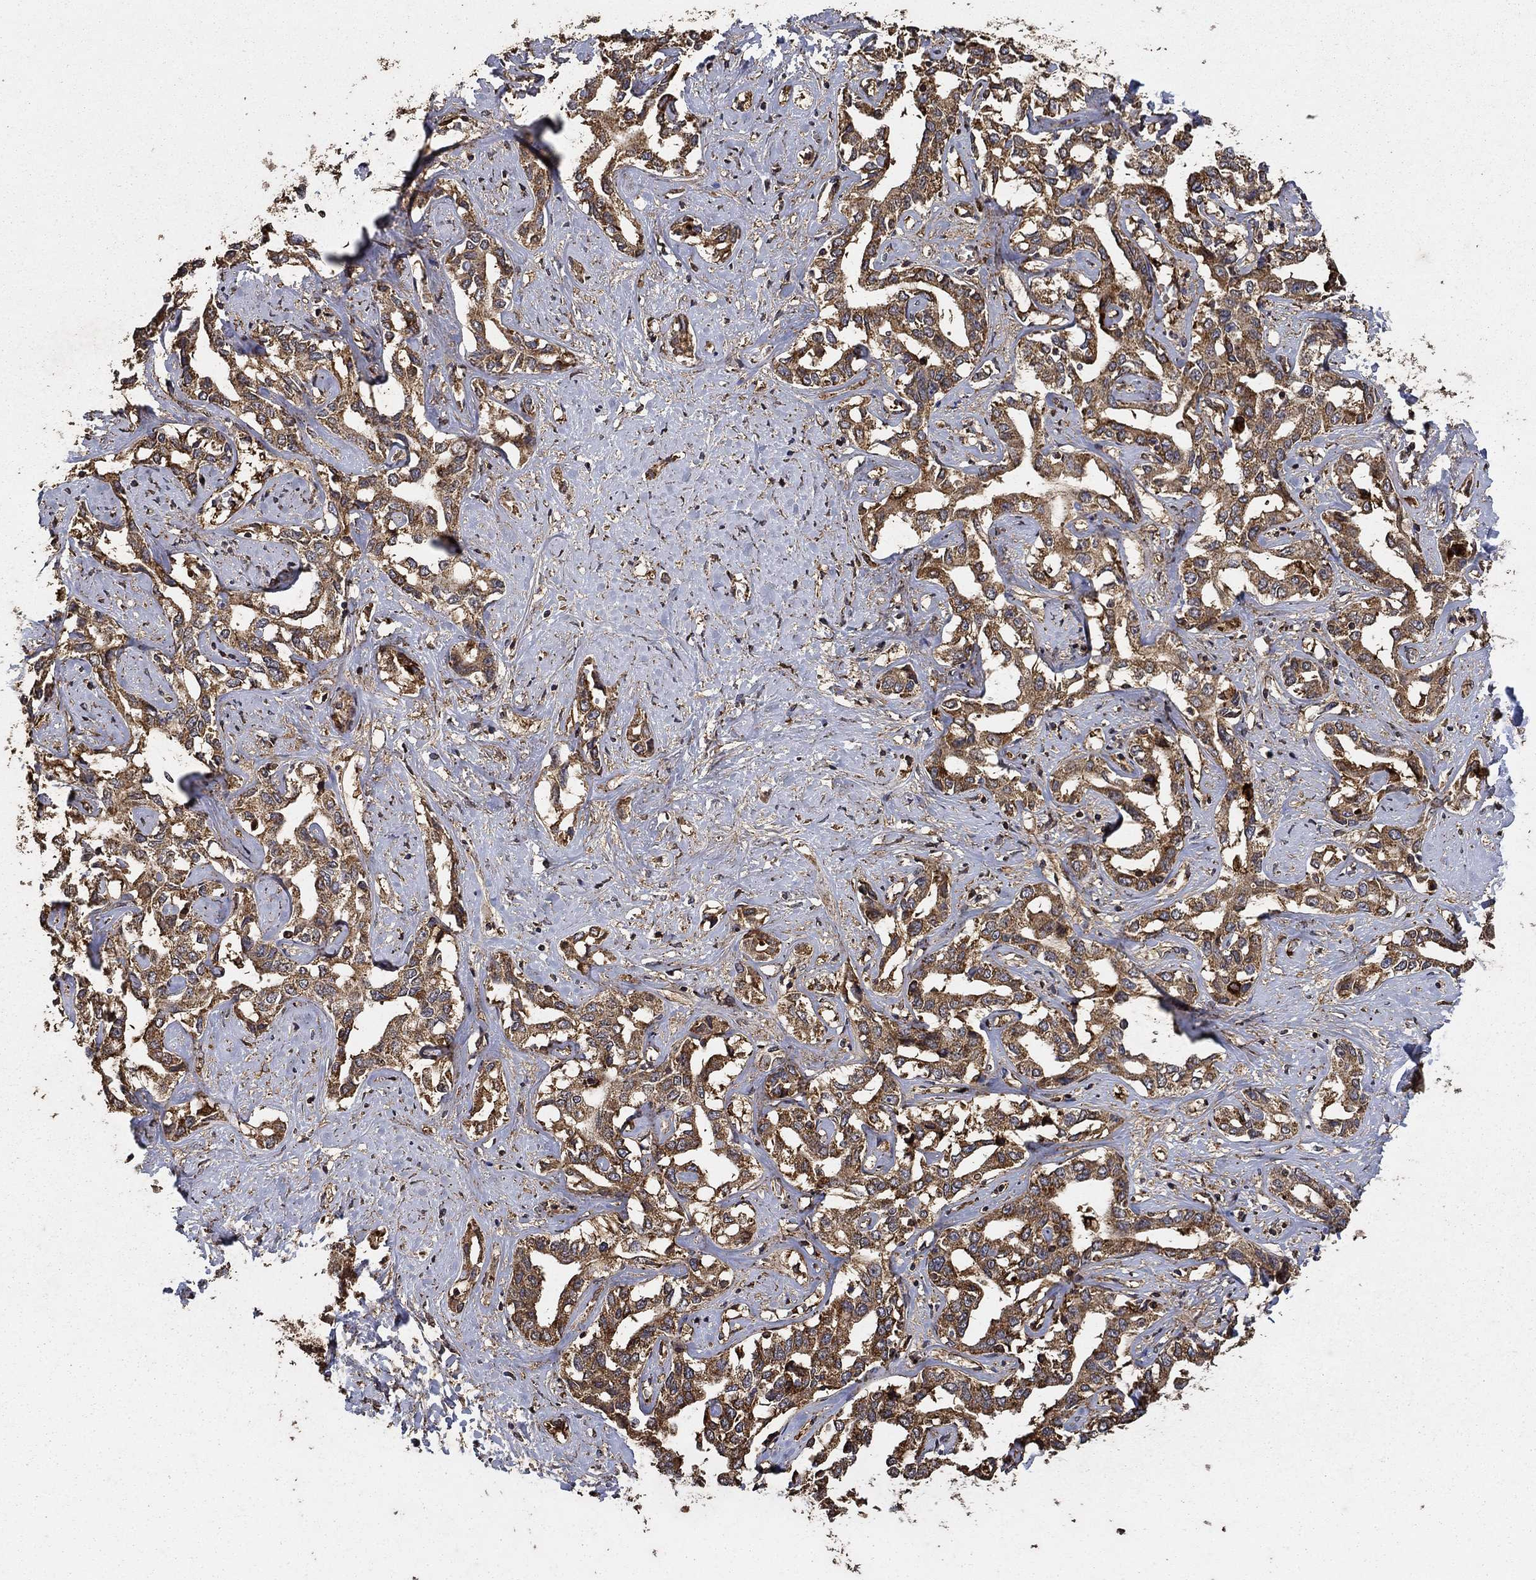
{"staining": {"intensity": "strong", "quantity": ">75%", "location": "cytoplasmic/membranous"}, "tissue": "liver cancer", "cell_type": "Tumor cells", "image_type": "cancer", "snomed": [{"axis": "morphology", "description": "Cholangiocarcinoma"}, {"axis": "topography", "description": "Liver"}], "caption": "IHC photomicrograph of human liver cancer stained for a protein (brown), which displays high levels of strong cytoplasmic/membranous expression in about >75% of tumor cells.", "gene": "IFRD1", "patient": {"sex": "male", "age": 59}}